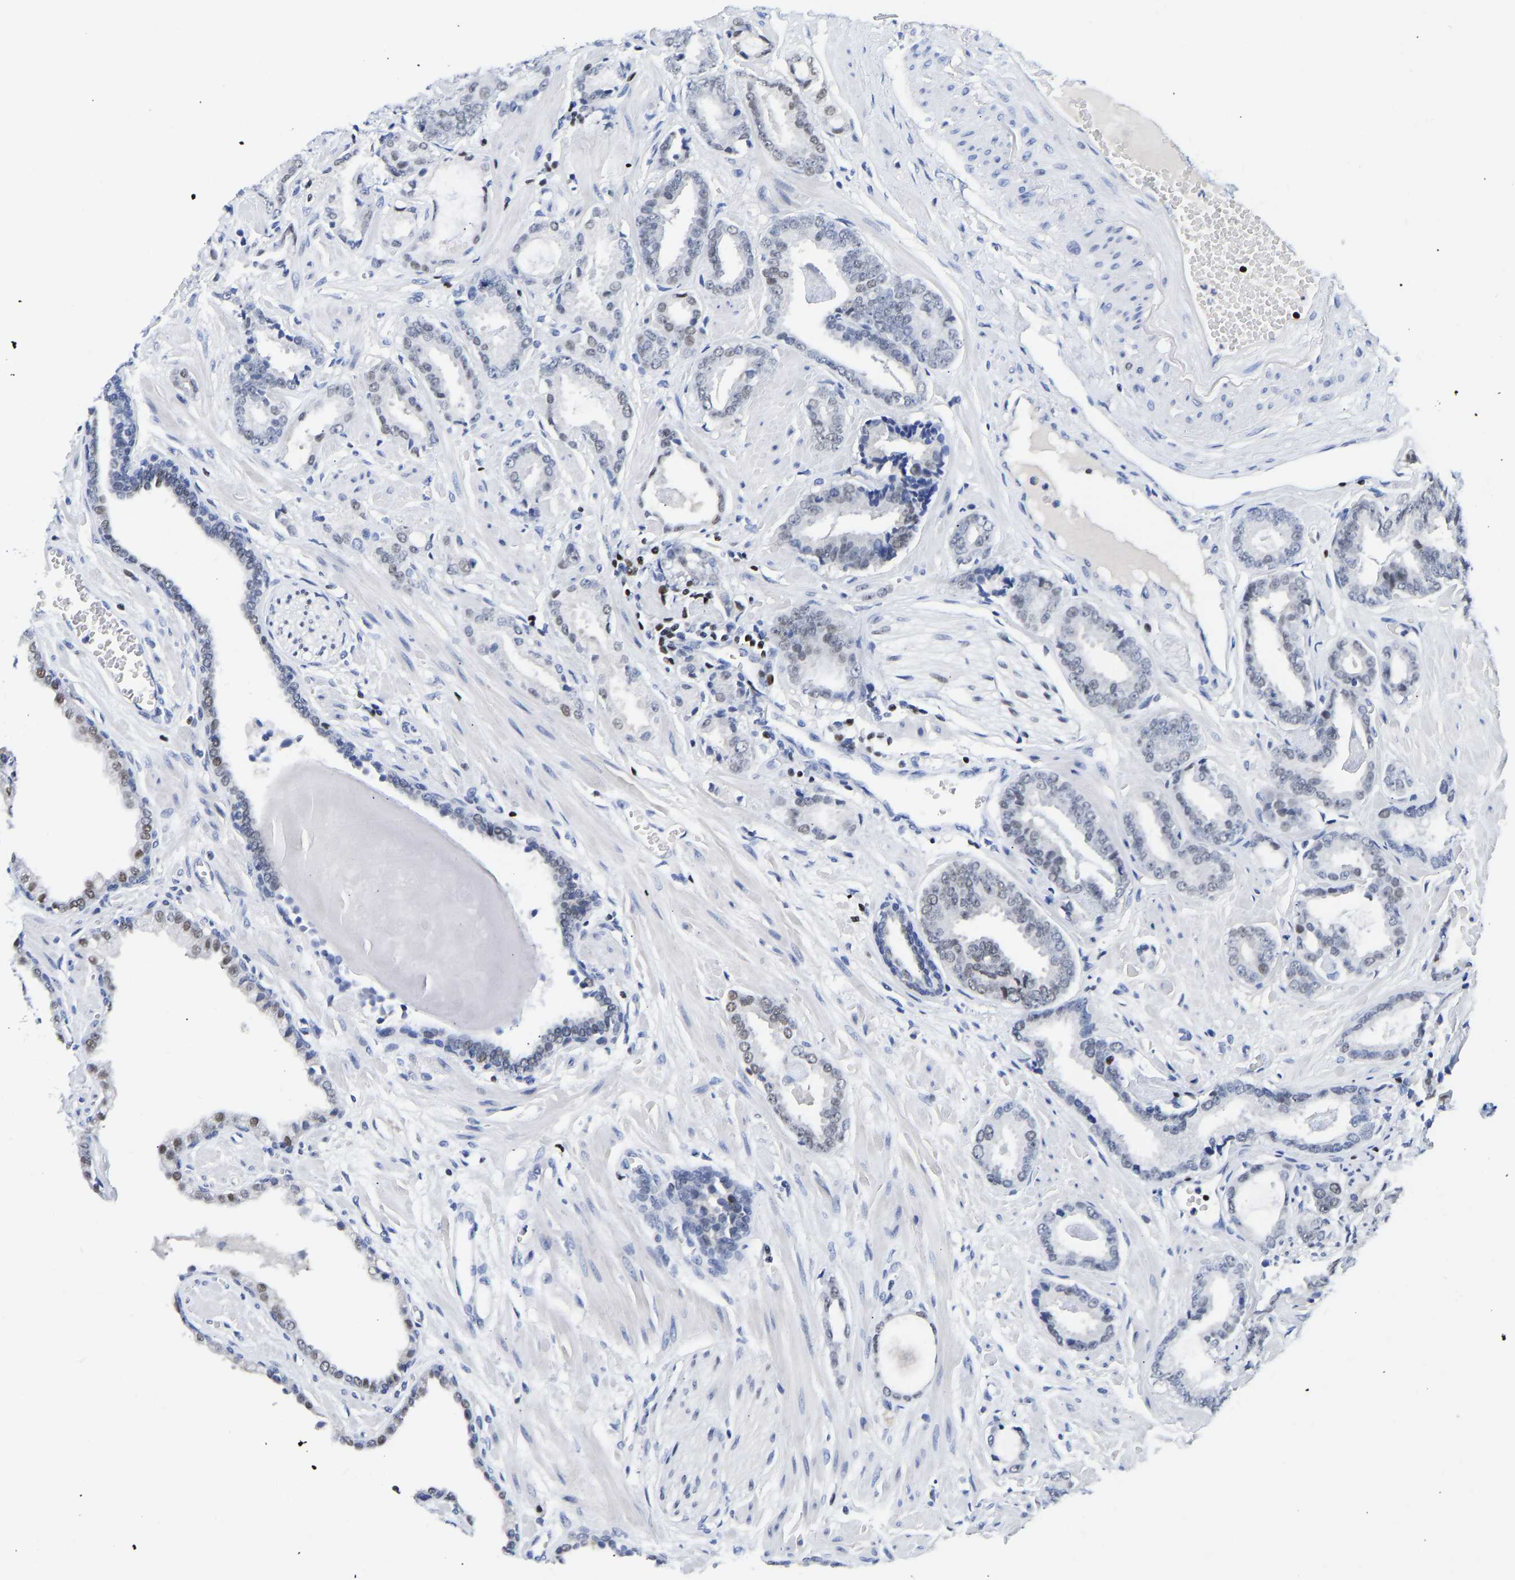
{"staining": {"intensity": "moderate", "quantity": "<25%", "location": "nuclear"}, "tissue": "prostate cancer", "cell_type": "Tumor cells", "image_type": "cancer", "snomed": [{"axis": "morphology", "description": "Adenocarcinoma, Low grade"}, {"axis": "topography", "description": "Prostate"}], "caption": "Immunohistochemistry (IHC) photomicrograph of neoplastic tissue: human prostate cancer (adenocarcinoma (low-grade)) stained using IHC exhibits low levels of moderate protein expression localized specifically in the nuclear of tumor cells, appearing as a nuclear brown color.", "gene": "TCF7", "patient": {"sex": "male", "age": 53}}